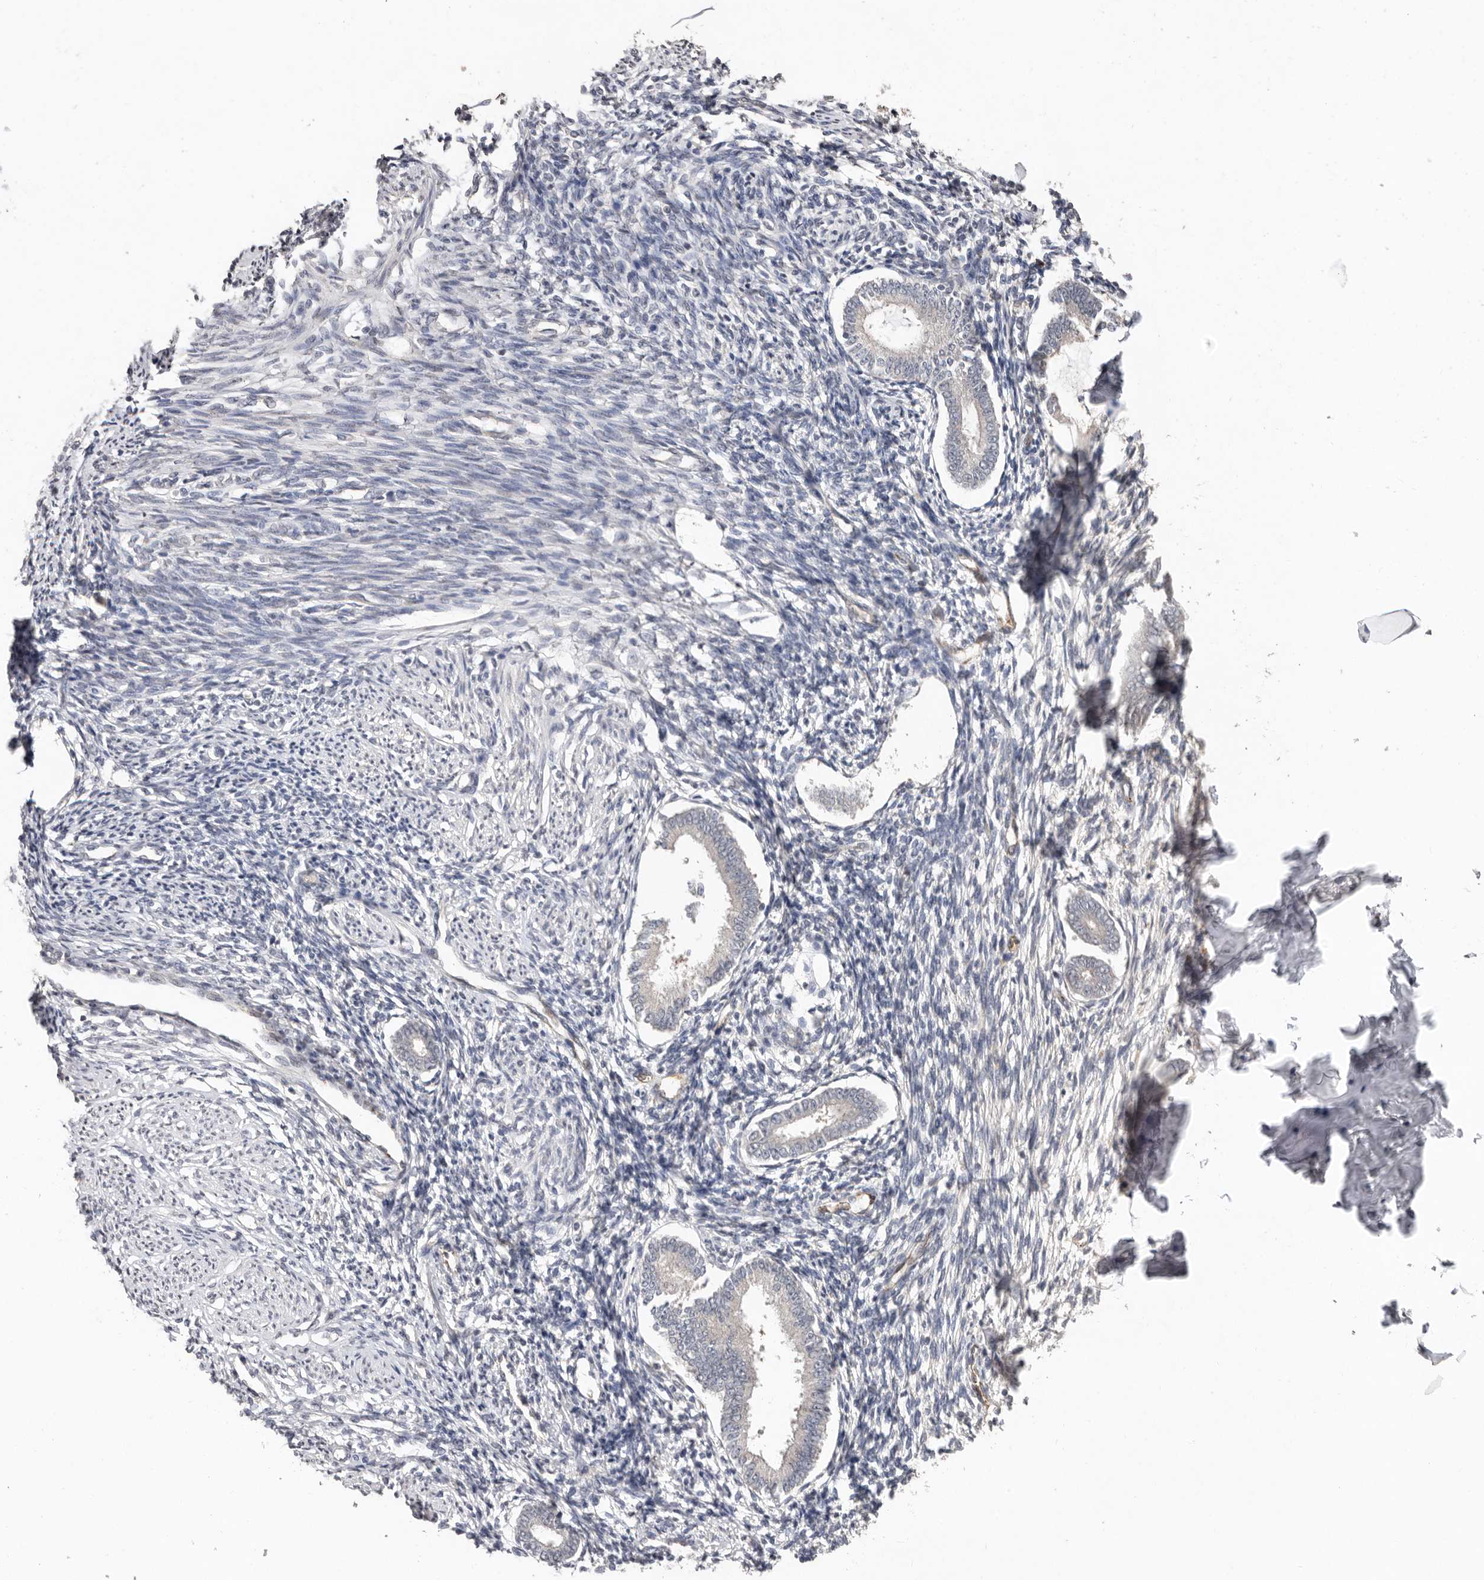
{"staining": {"intensity": "negative", "quantity": "none", "location": "none"}, "tissue": "endometrium", "cell_type": "Cells in endometrial stroma", "image_type": "normal", "snomed": [{"axis": "morphology", "description": "Normal tissue, NOS"}, {"axis": "topography", "description": "Endometrium"}], "caption": "Endometrium stained for a protein using immunohistochemistry demonstrates no expression cells in endometrial stroma.", "gene": "SULT1E1", "patient": {"sex": "female", "age": 56}}